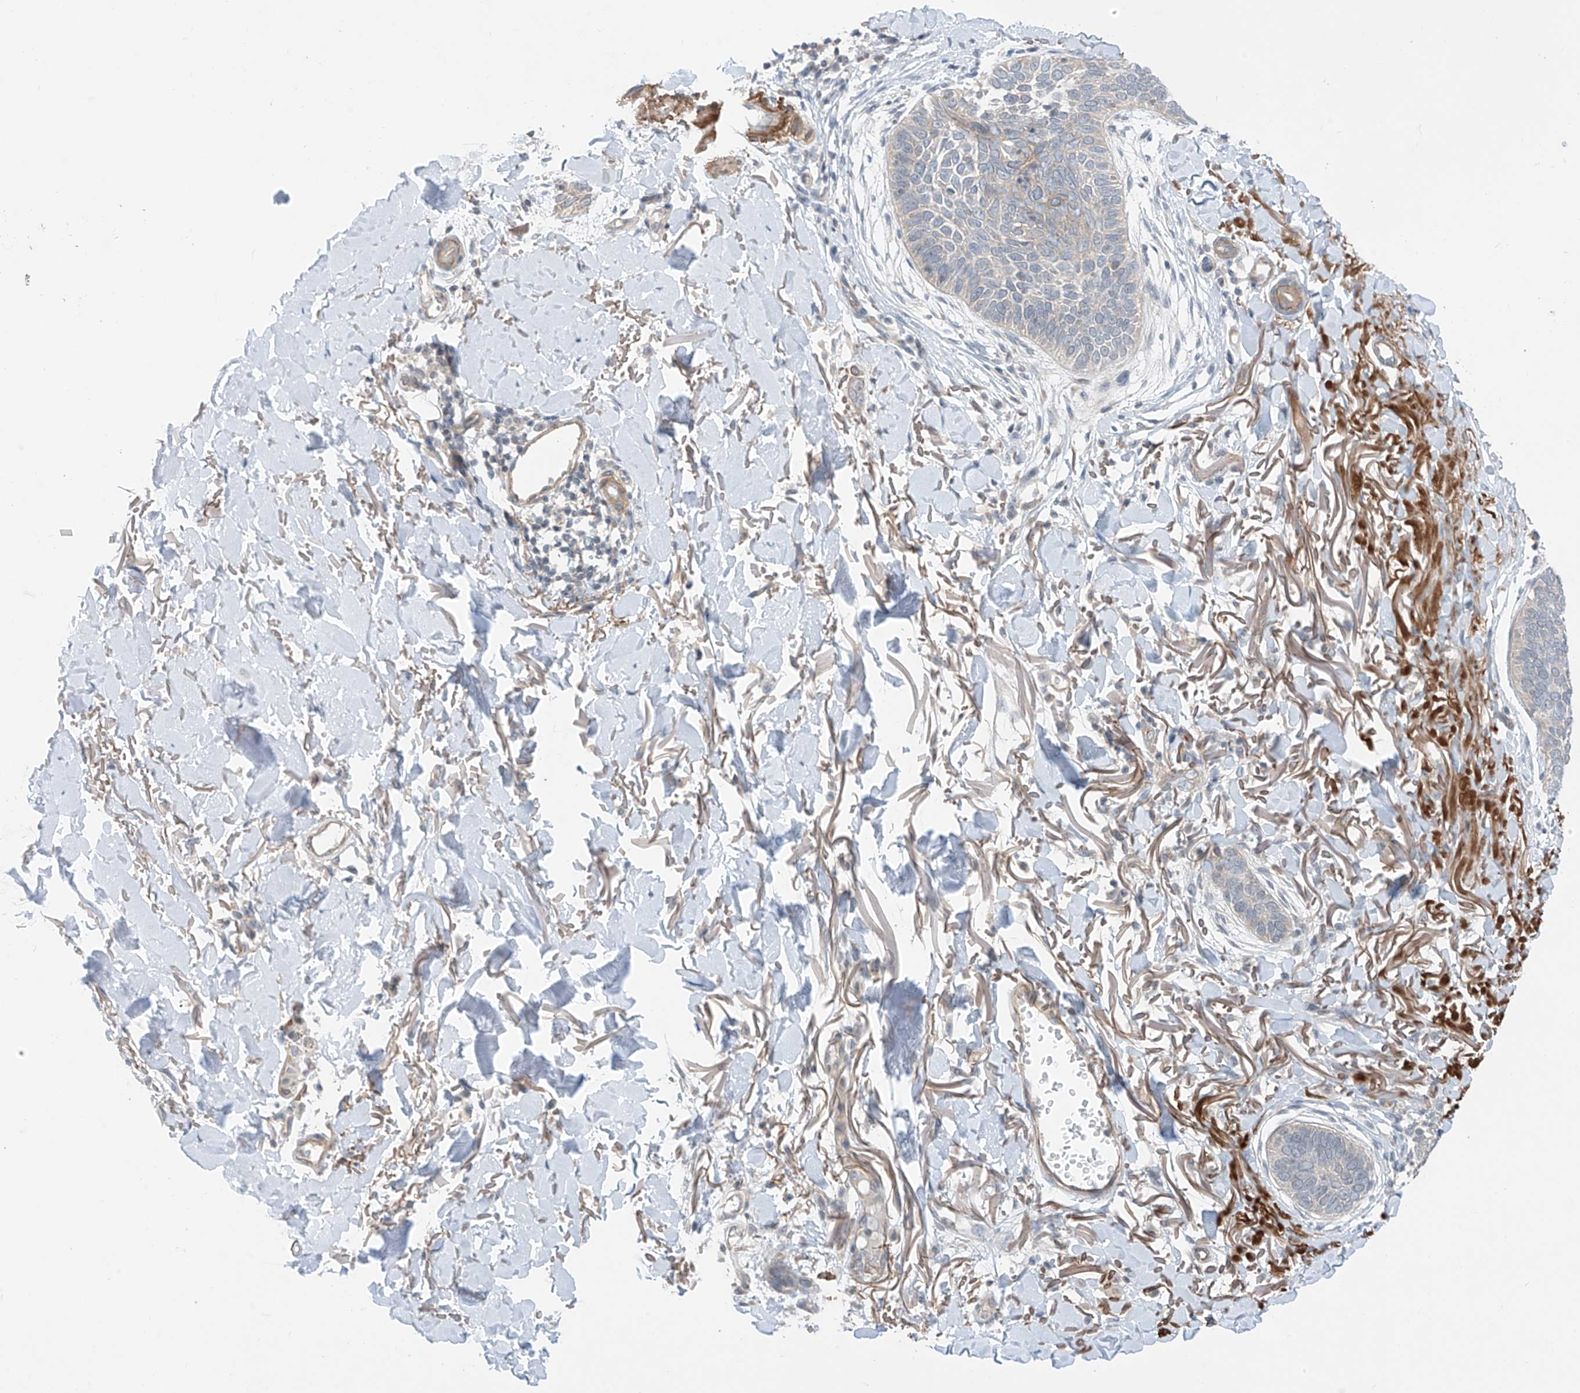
{"staining": {"intensity": "moderate", "quantity": "<25%", "location": "cytoplasmic/membranous"}, "tissue": "skin cancer", "cell_type": "Tumor cells", "image_type": "cancer", "snomed": [{"axis": "morphology", "description": "Basal cell carcinoma"}, {"axis": "topography", "description": "Skin"}], "caption": "Immunohistochemistry (IHC) (DAB) staining of skin basal cell carcinoma shows moderate cytoplasmic/membranous protein positivity in about <25% of tumor cells. (Brightfield microscopy of DAB IHC at high magnification).", "gene": "ABLIM2", "patient": {"sex": "male", "age": 85}}